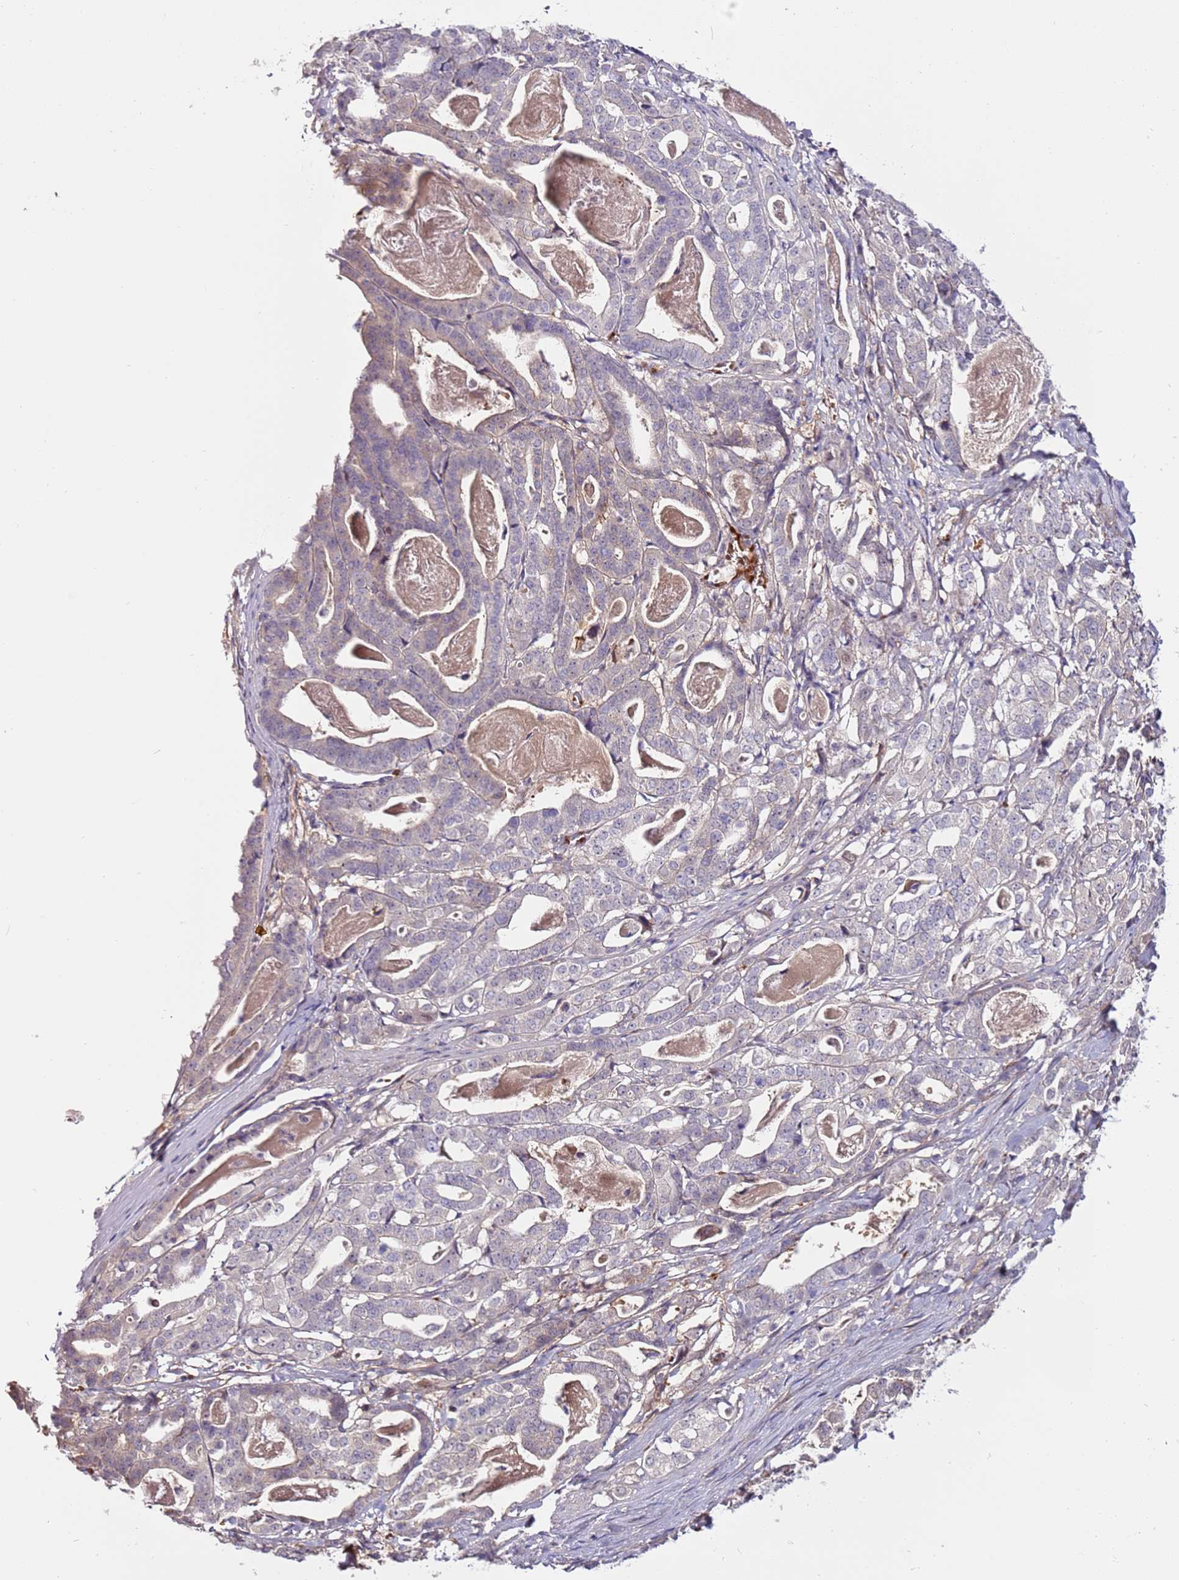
{"staining": {"intensity": "negative", "quantity": "none", "location": "none"}, "tissue": "stomach cancer", "cell_type": "Tumor cells", "image_type": "cancer", "snomed": [{"axis": "morphology", "description": "Adenocarcinoma, NOS"}, {"axis": "topography", "description": "Stomach"}], "caption": "IHC of stomach cancer (adenocarcinoma) displays no expression in tumor cells. (DAB (3,3'-diaminobenzidine) IHC with hematoxylin counter stain).", "gene": "MTG2", "patient": {"sex": "male", "age": 48}}